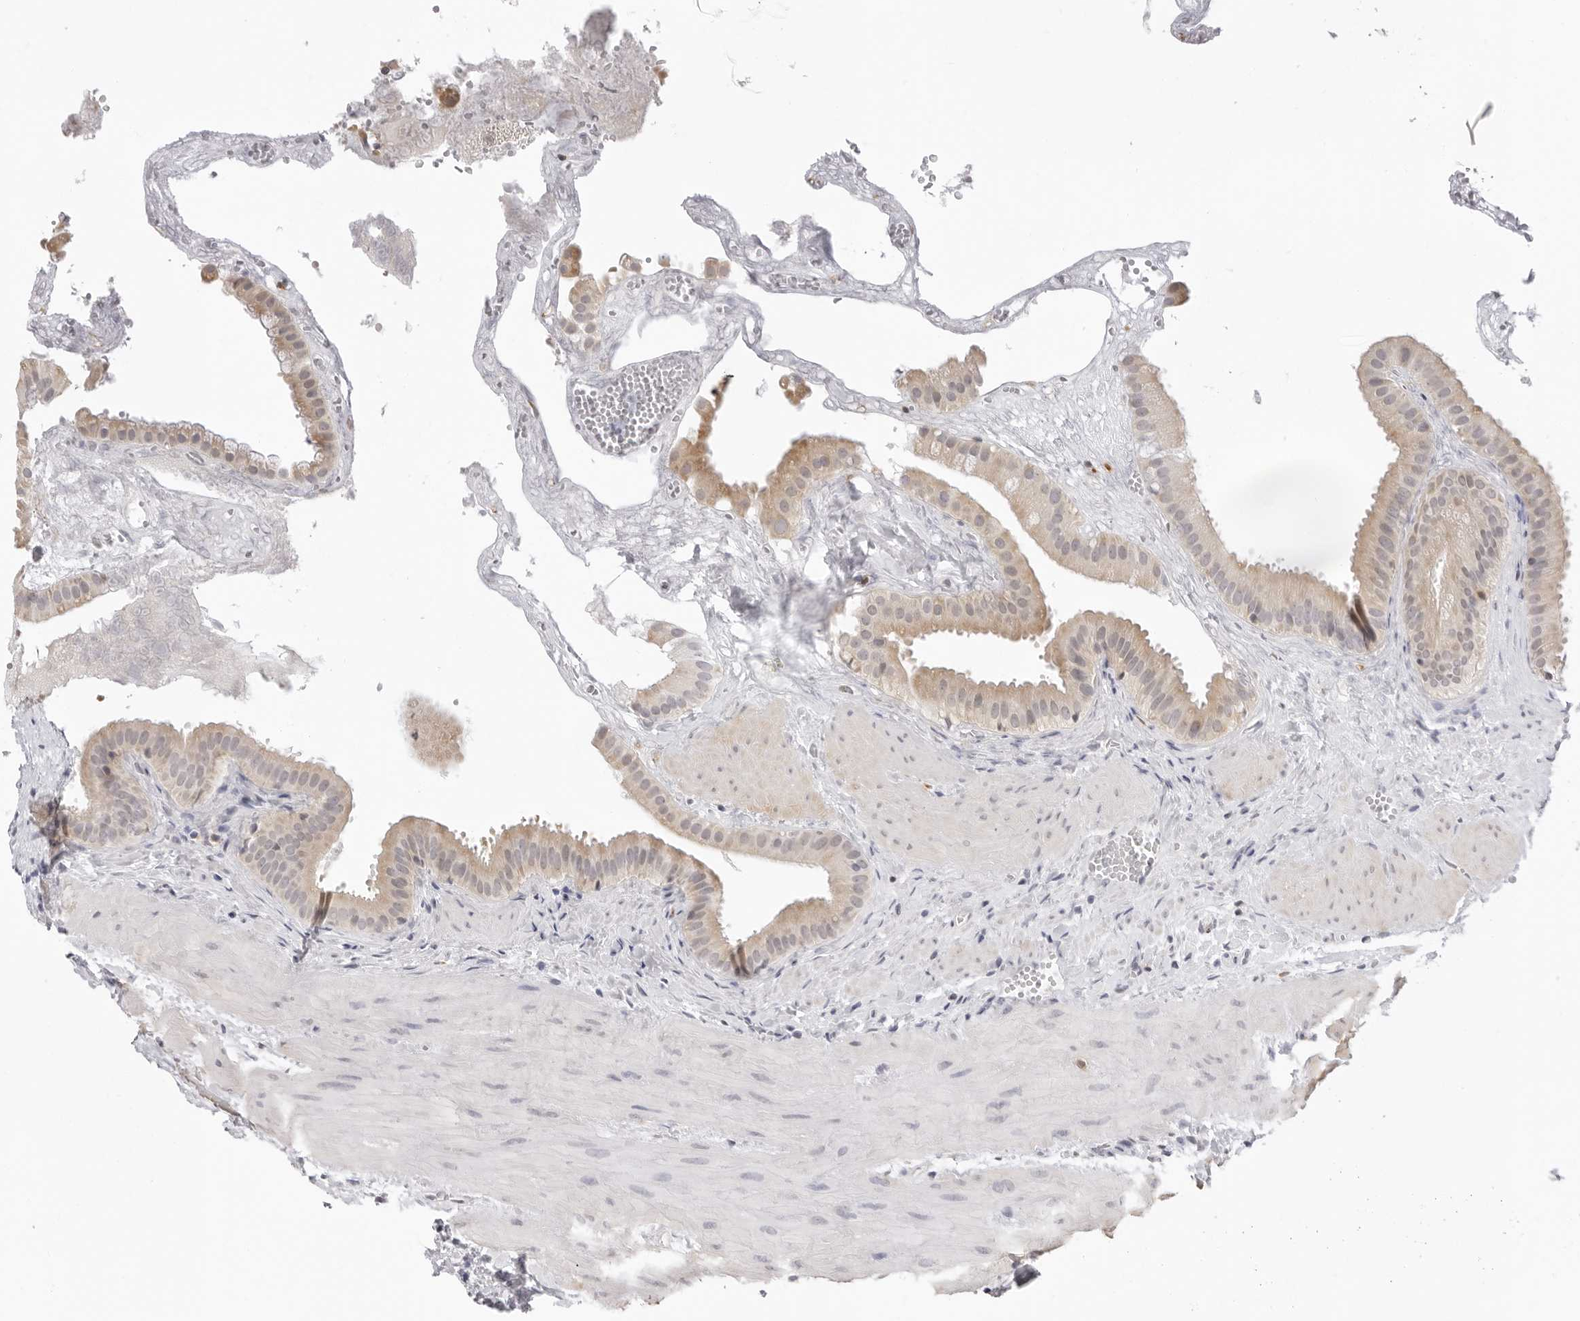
{"staining": {"intensity": "weak", "quantity": ">75%", "location": "cytoplasmic/membranous"}, "tissue": "gallbladder", "cell_type": "Glandular cells", "image_type": "normal", "snomed": [{"axis": "morphology", "description": "Normal tissue, NOS"}, {"axis": "topography", "description": "Gallbladder"}], "caption": "This image exhibits immunohistochemistry staining of normal human gallbladder, with low weak cytoplasmic/membranous staining in approximately >75% of glandular cells.", "gene": "FDPS", "patient": {"sex": "male", "age": 55}}